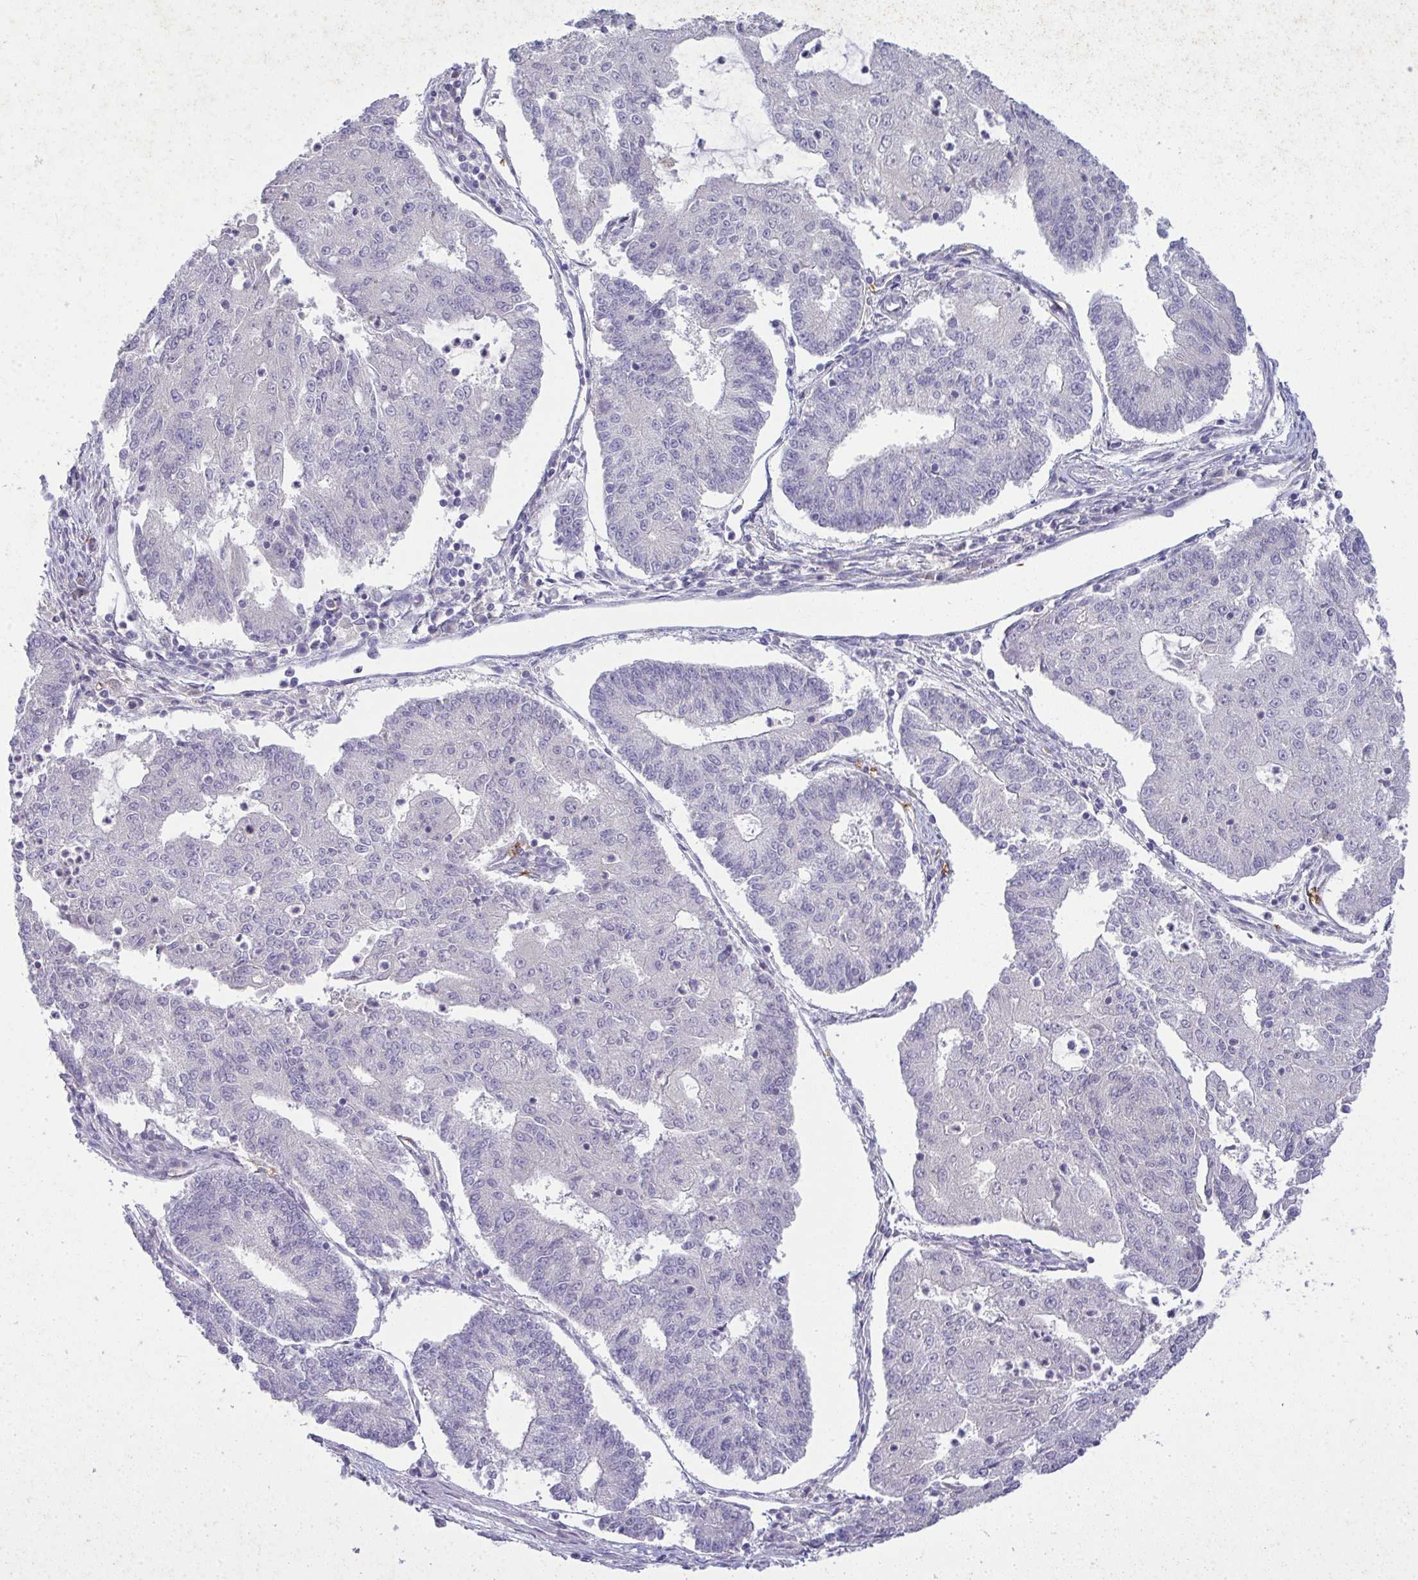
{"staining": {"intensity": "negative", "quantity": "none", "location": "none"}, "tissue": "endometrial cancer", "cell_type": "Tumor cells", "image_type": "cancer", "snomed": [{"axis": "morphology", "description": "Adenocarcinoma, NOS"}, {"axis": "topography", "description": "Endometrium"}], "caption": "Tumor cells show no significant positivity in adenocarcinoma (endometrial).", "gene": "SPTB", "patient": {"sex": "female", "age": 56}}